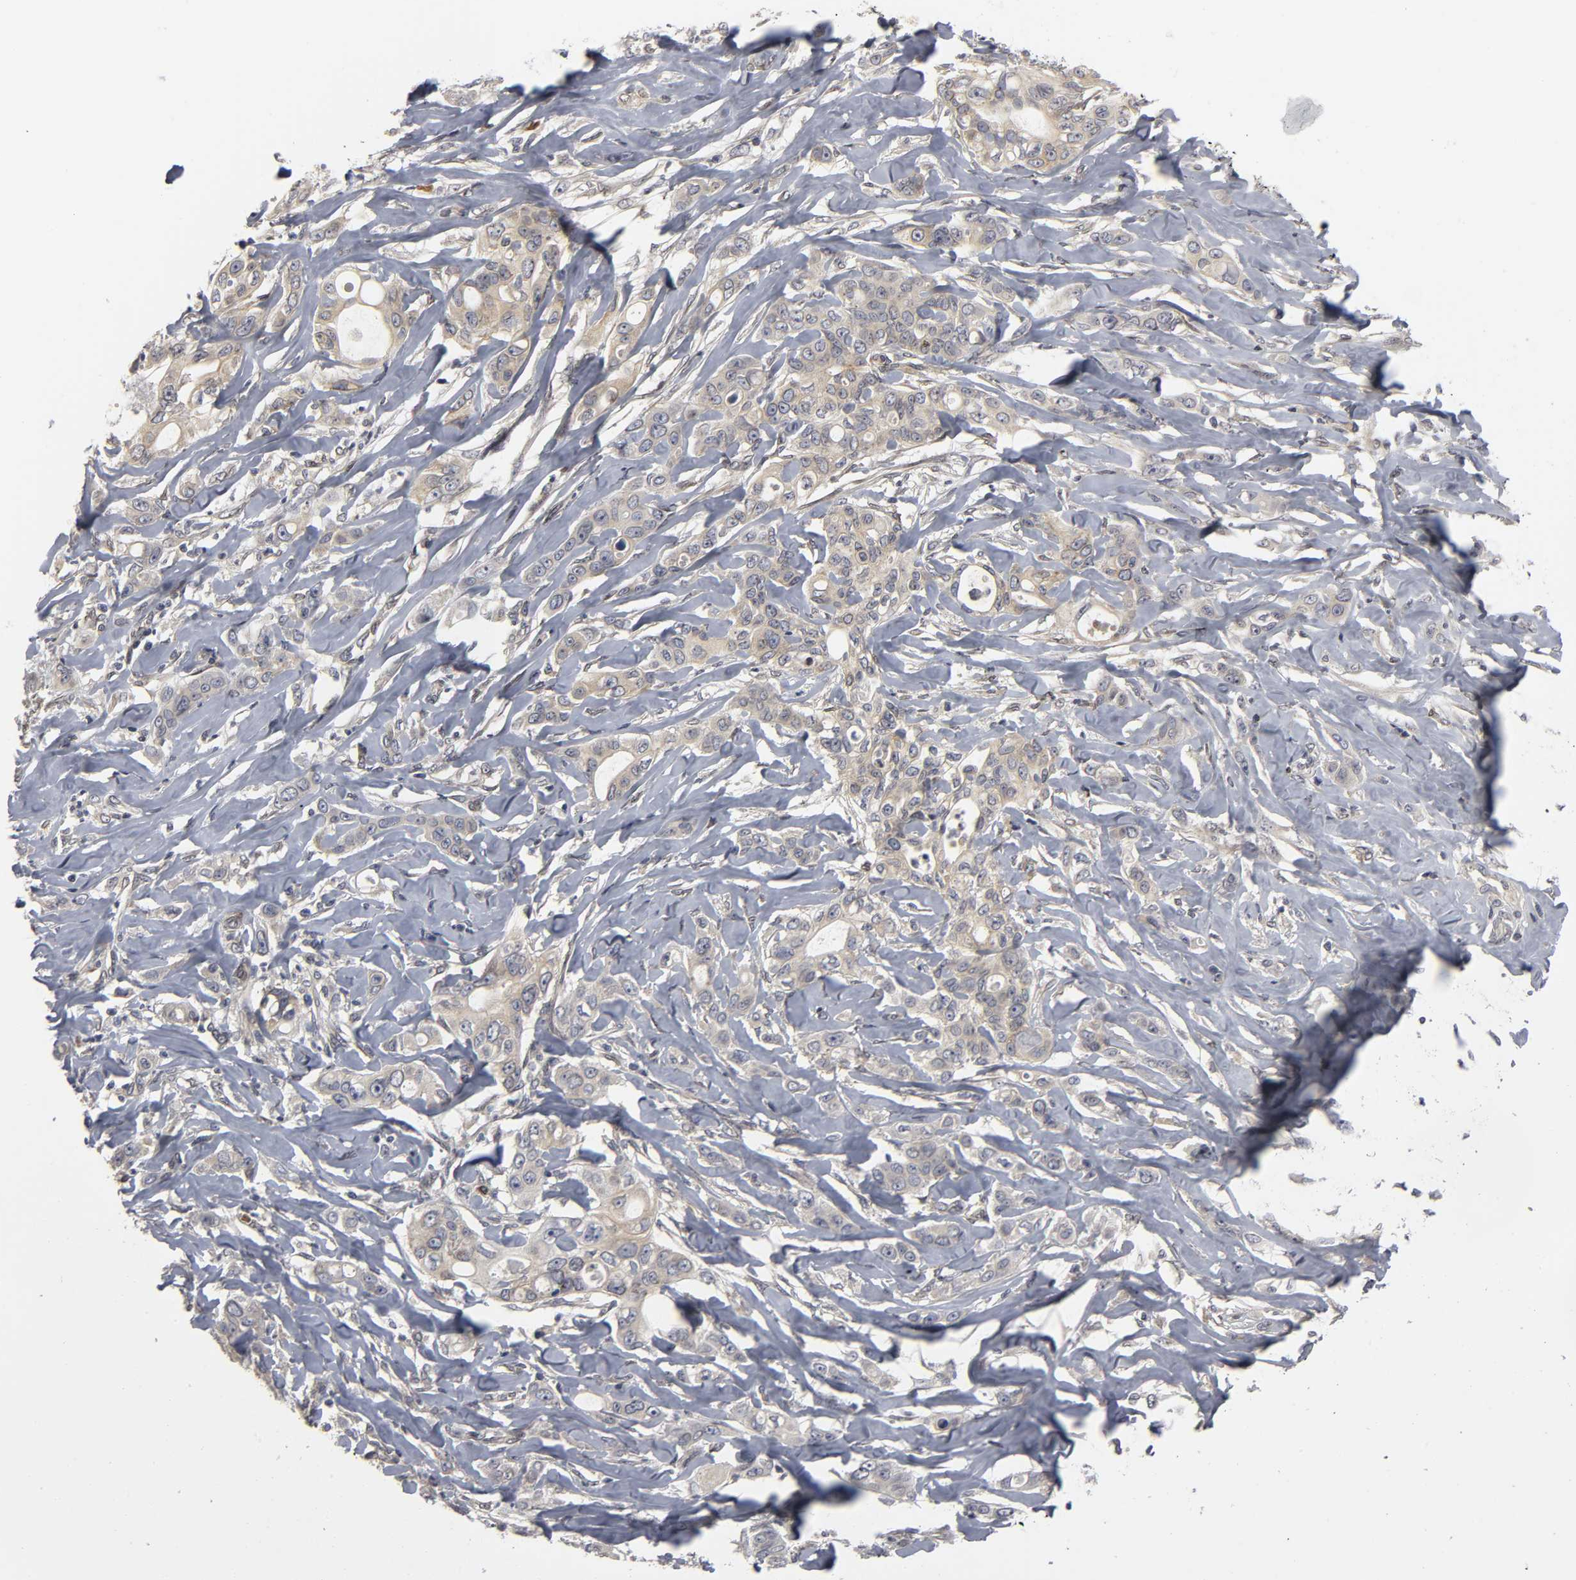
{"staining": {"intensity": "weak", "quantity": "<25%", "location": "cytoplasmic/membranous"}, "tissue": "liver cancer", "cell_type": "Tumor cells", "image_type": "cancer", "snomed": [{"axis": "morphology", "description": "Cholangiocarcinoma"}, {"axis": "topography", "description": "Liver"}], "caption": "Immunohistochemistry of liver cholangiocarcinoma demonstrates no expression in tumor cells. (Brightfield microscopy of DAB (3,3'-diaminobenzidine) immunohistochemistry (IHC) at high magnification).", "gene": "ASB6", "patient": {"sex": "female", "age": 67}}